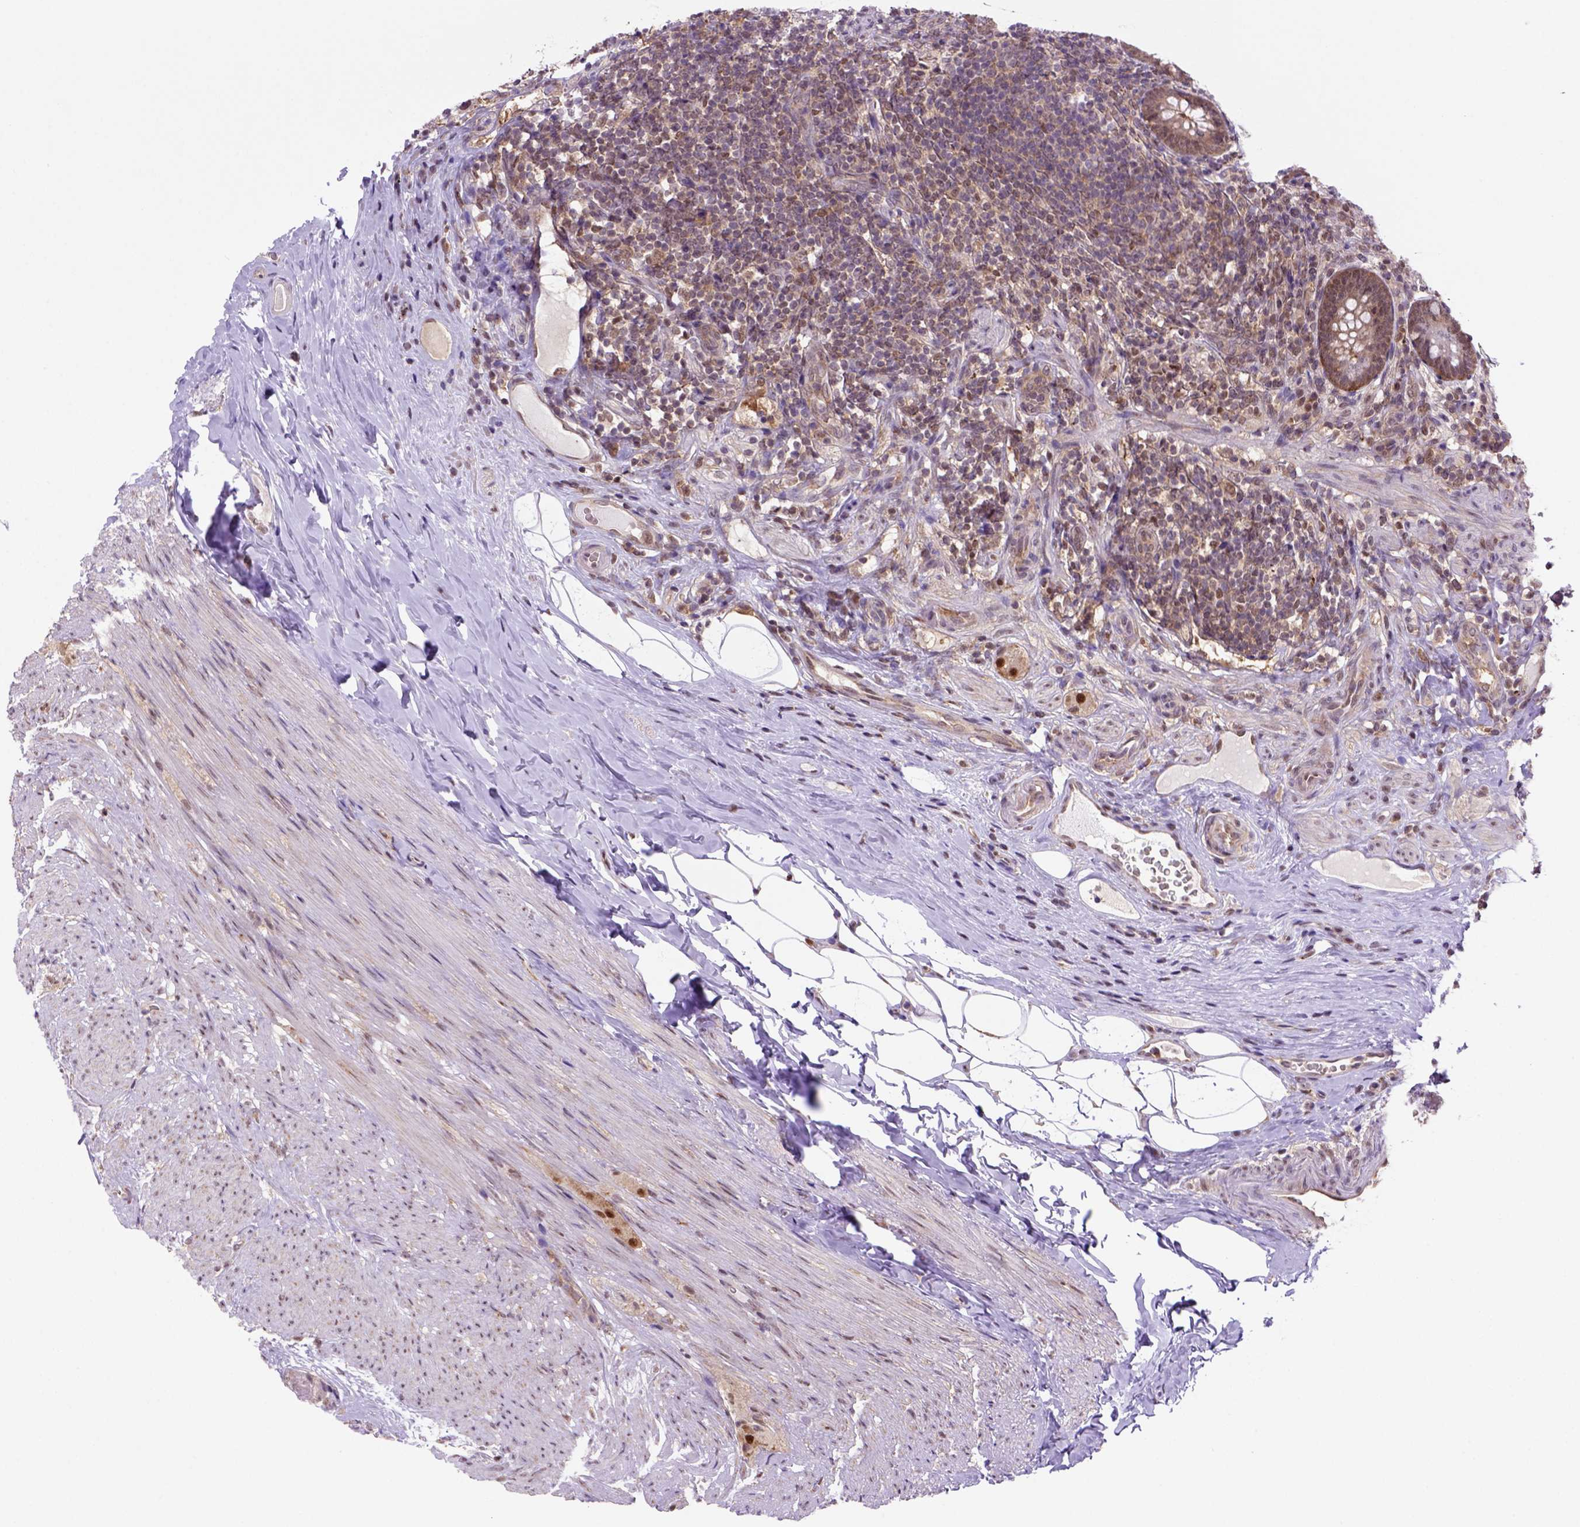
{"staining": {"intensity": "moderate", "quantity": ">75%", "location": "cytoplasmic/membranous,nuclear"}, "tissue": "appendix", "cell_type": "Glandular cells", "image_type": "normal", "snomed": [{"axis": "morphology", "description": "Normal tissue, NOS"}, {"axis": "topography", "description": "Appendix"}], "caption": "This micrograph exhibits IHC staining of benign human appendix, with medium moderate cytoplasmic/membranous,nuclear expression in about >75% of glandular cells.", "gene": "PSMC2", "patient": {"sex": "male", "age": 47}}